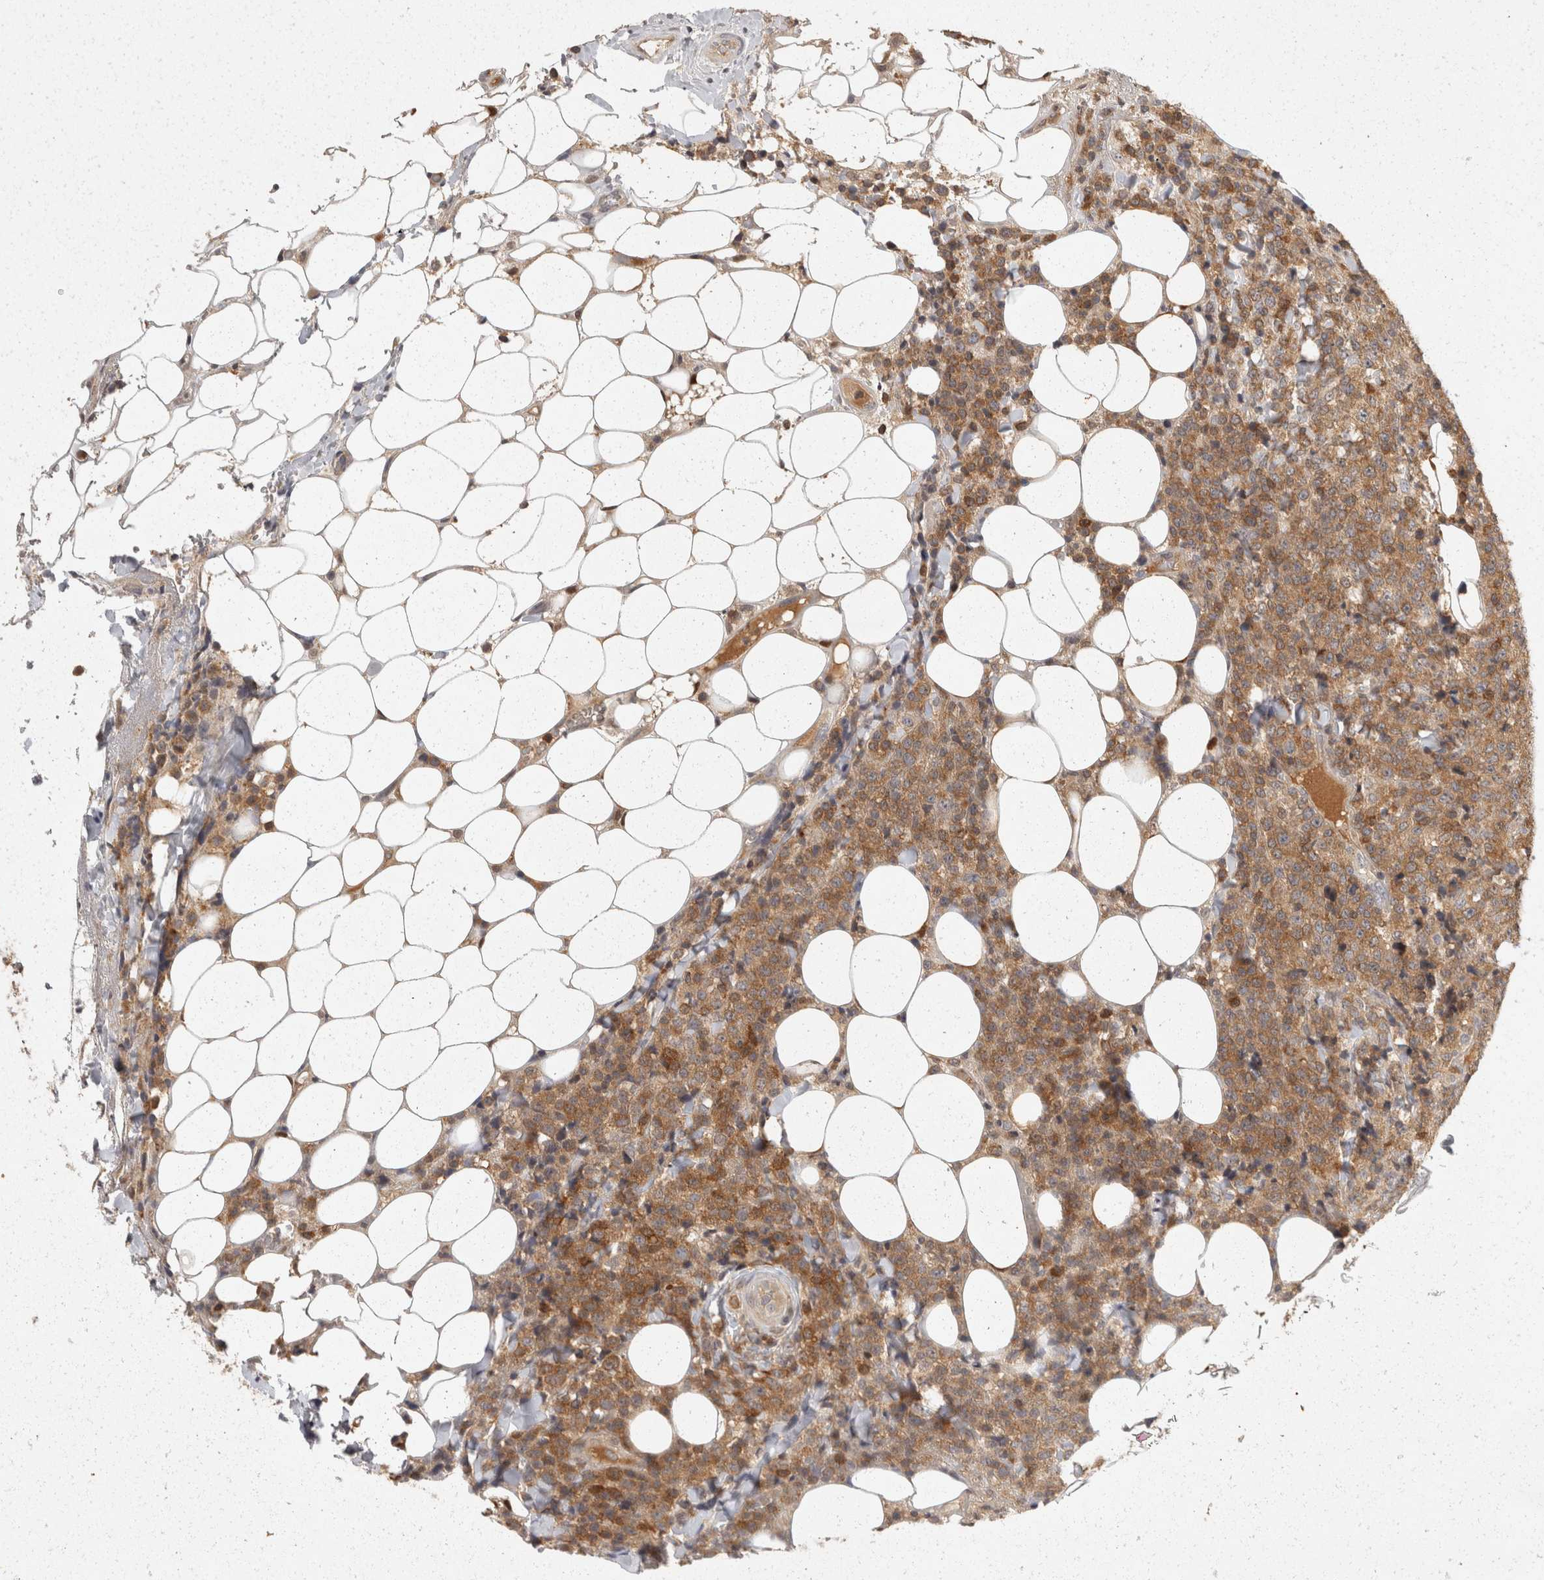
{"staining": {"intensity": "moderate", "quantity": ">75%", "location": "cytoplasmic/membranous"}, "tissue": "lymphoma", "cell_type": "Tumor cells", "image_type": "cancer", "snomed": [{"axis": "morphology", "description": "Malignant lymphoma, non-Hodgkin's type, High grade"}, {"axis": "topography", "description": "Lymph node"}], "caption": "The image demonstrates a brown stain indicating the presence of a protein in the cytoplasmic/membranous of tumor cells in lymphoma.", "gene": "ACAT2", "patient": {"sex": "male", "age": 13}}